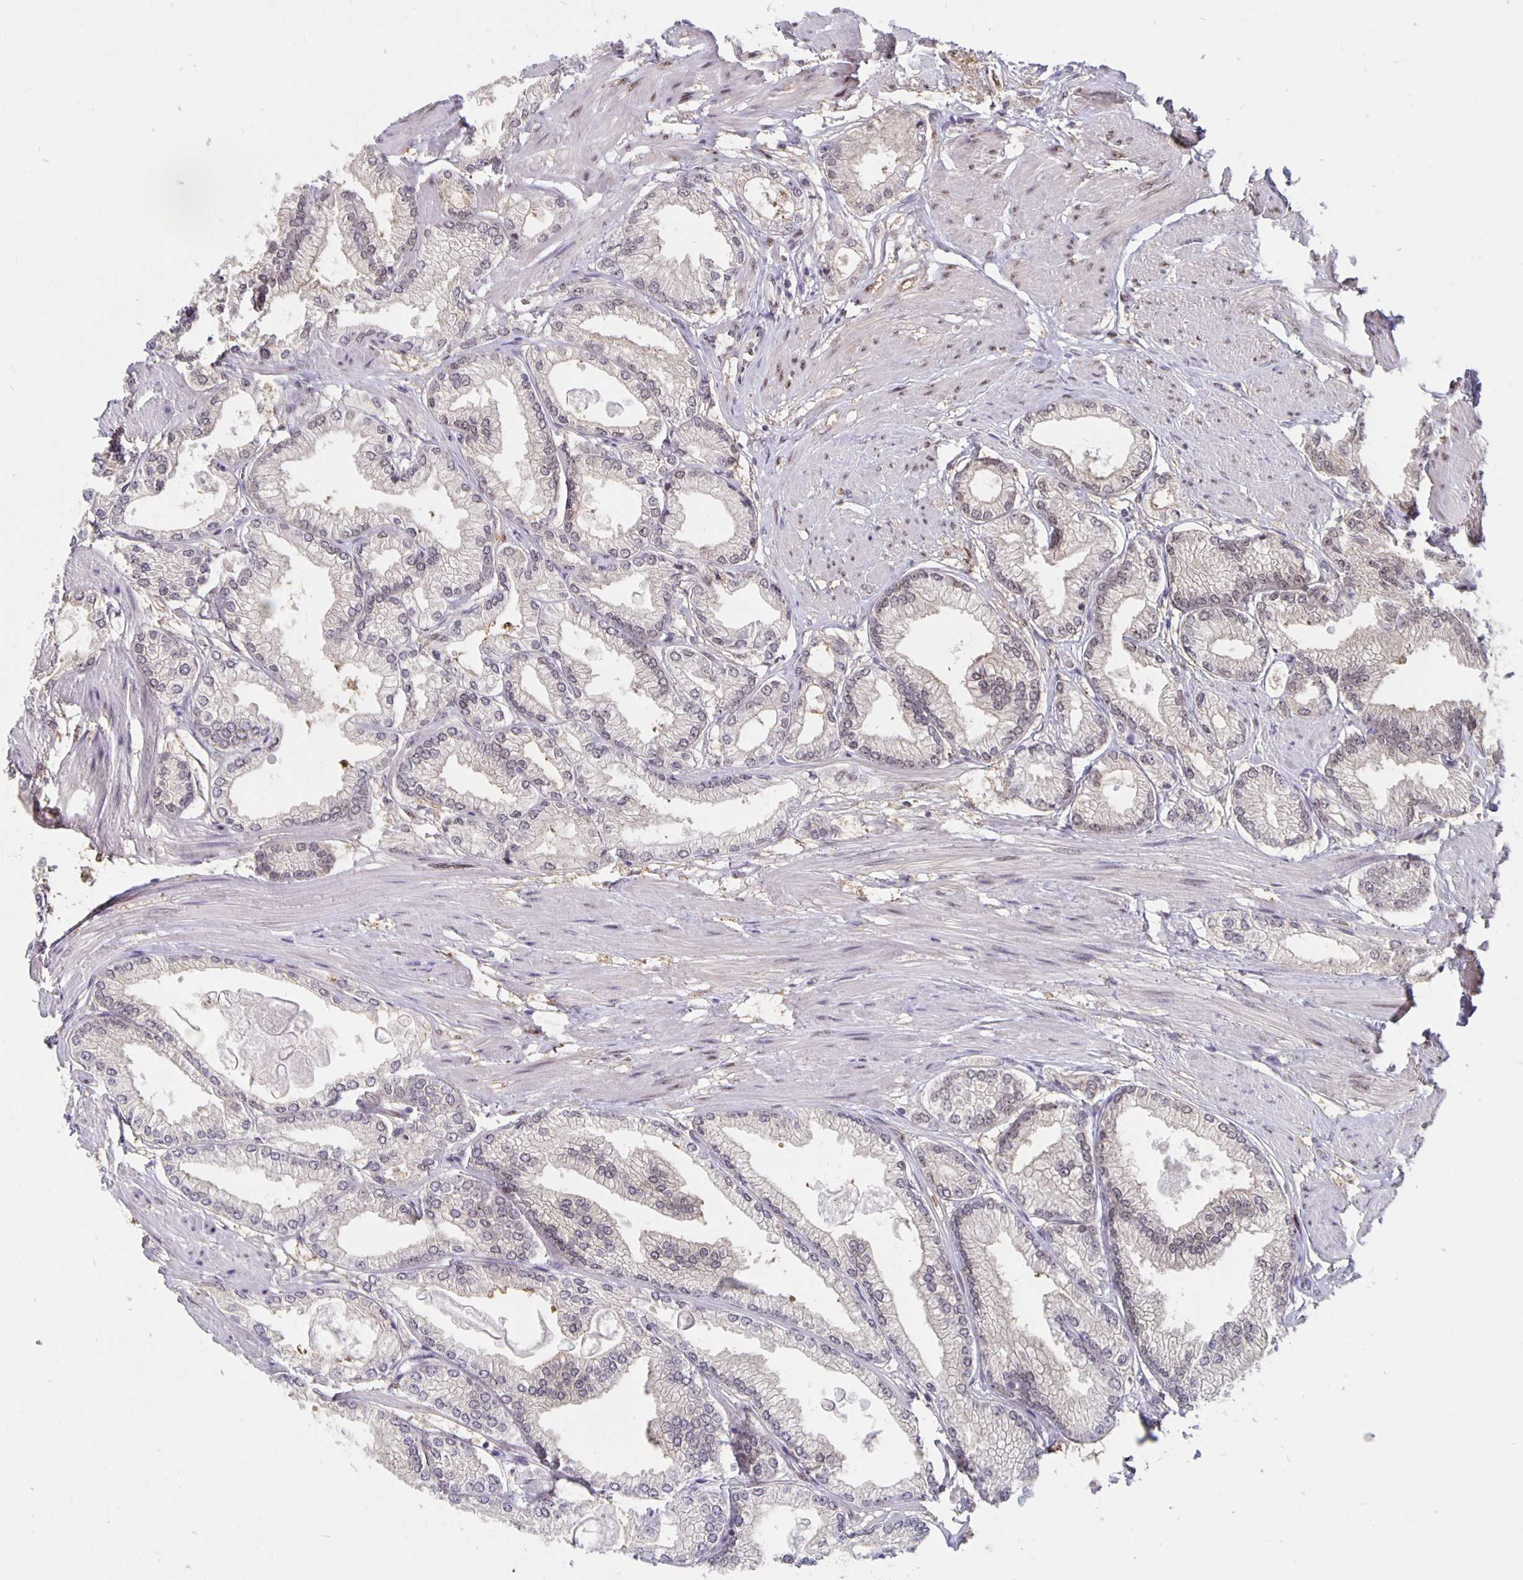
{"staining": {"intensity": "weak", "quantity": "<25%", "location": "nuclear"}, "tissue": "prostate cancer", "cell_type": "Tumor cells", "image_type": "cancer", "snomed": [{"axis": "morphology", "description": "Adenocarcinoma, High grade"}, {"axis": "topography", "description": "Prostate"}], "caption": "This photomicrograph is of prostate adenocarcinoma (high-grade) stained with IHC to label a protein in brown with the nuclei are counter-stained blue. There is no positivity in tumor cells. The staining is performed using DAB brown chromogen with nuclei counter-stained in using hematoxylin.", "gene": "ZNF691", "patient": {"sex": "male", "age": 68}}